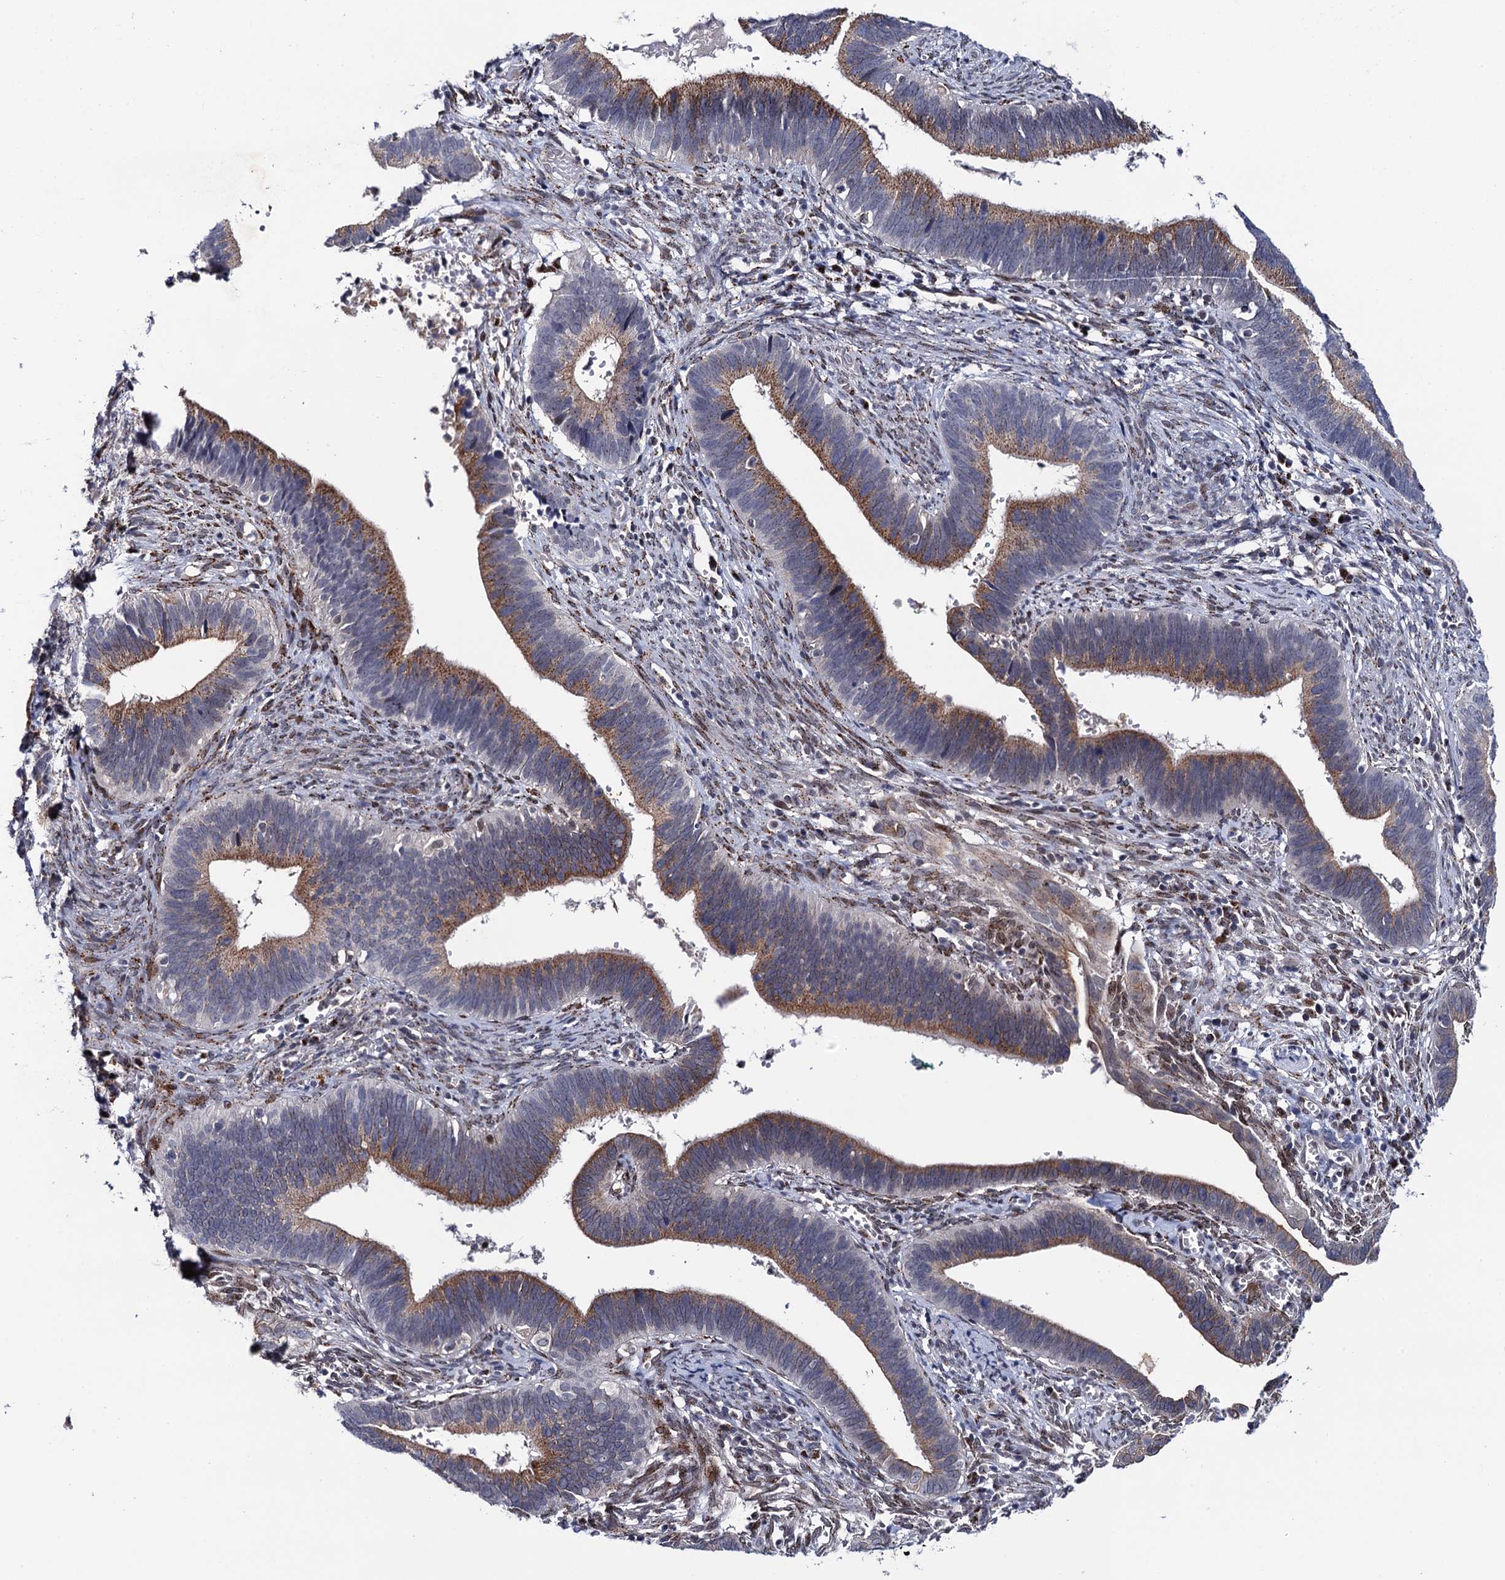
{"staining": {"intensity": "moderate", "quantity": ">75%", "location": "cytoplasmic/membranous"}, "tissue": "cervical cancer", "cell_type": "Tumor cells", "image_type": "cancer", "snomed": [{"axis": "morphology", "description": "Adenocarcinoma, NOS"}, {"axis": "topography", "description": "Cervix"}], "caption": "The immunohistochemical stain labels moderate cytoplasmic/membranous positivity in tumor cells of adenocarcinoma (cervical) tissue. The staining was performed using DAB (3,3'-diaminobenzidine) to visualize the protein expression in brown, while the nuclei were stained in blue with hematoxylin (Magnification: 20x).", "gene": "THAP2", "patient": {"sex": "female", "age": 42}}